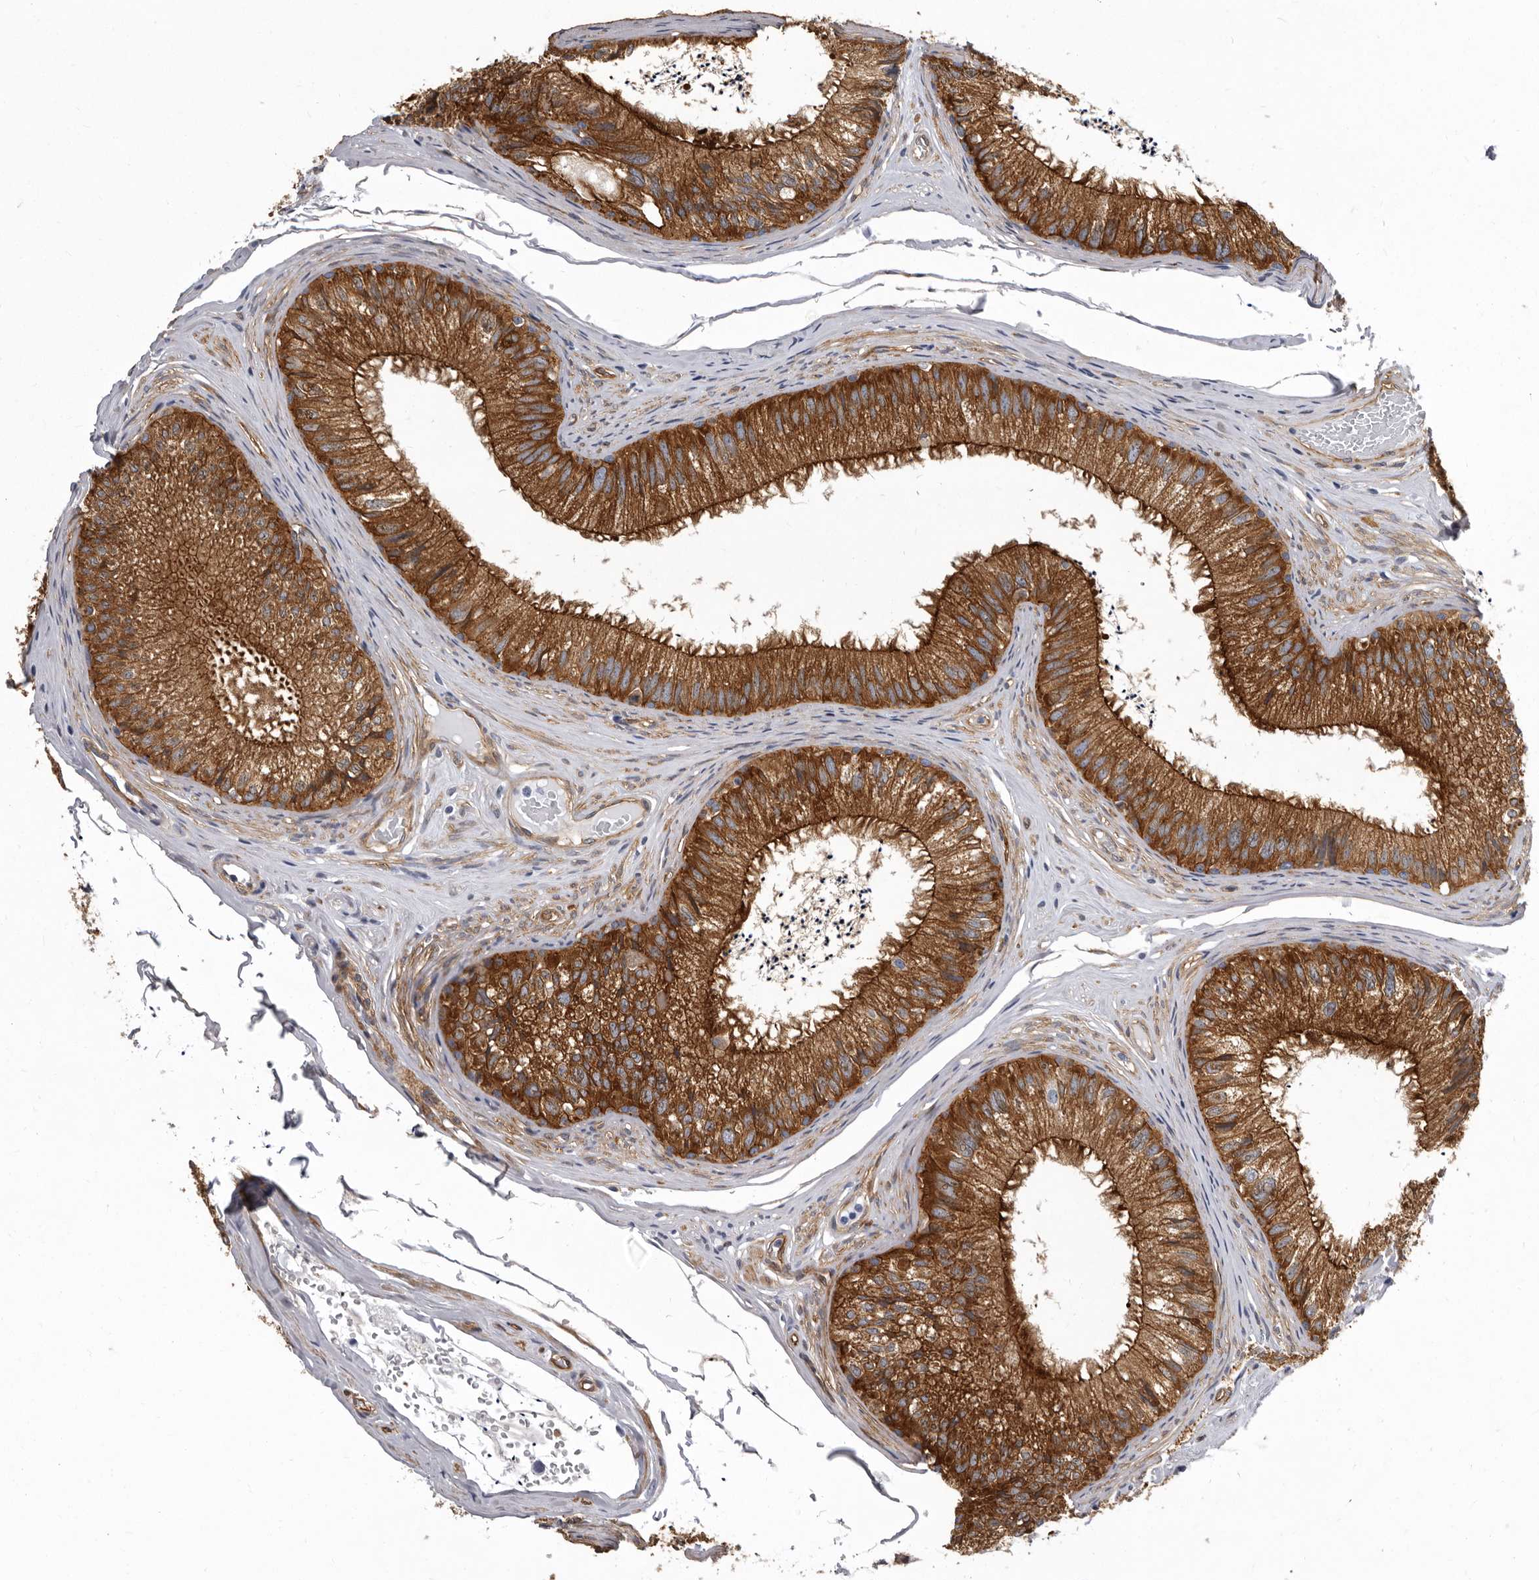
{"staining": {"intensity": "strong", "quantity": ">75%", "location": "cytoplasmic/membranous"}, "tissue": "epididymis", "cell_type": "Glandular cells", "image_type": "normal", "snomed": [{"axis": "morphology", "description": "Normal tissue, NOS"}, {"axis": "topography", "description": "Epididymis"}], "caption": "IHC micrograph of benign epididymis: human epididymis stained using immunohistochemistry (IHC) shows high levels of strong protein expression localized specifically in the cytoplasmic/membranous of glandular cells, appearing as a cytoplasmic/membranous brown color.", "gene": "ENAH", "patient": {"sex": "male", "age": 79}}